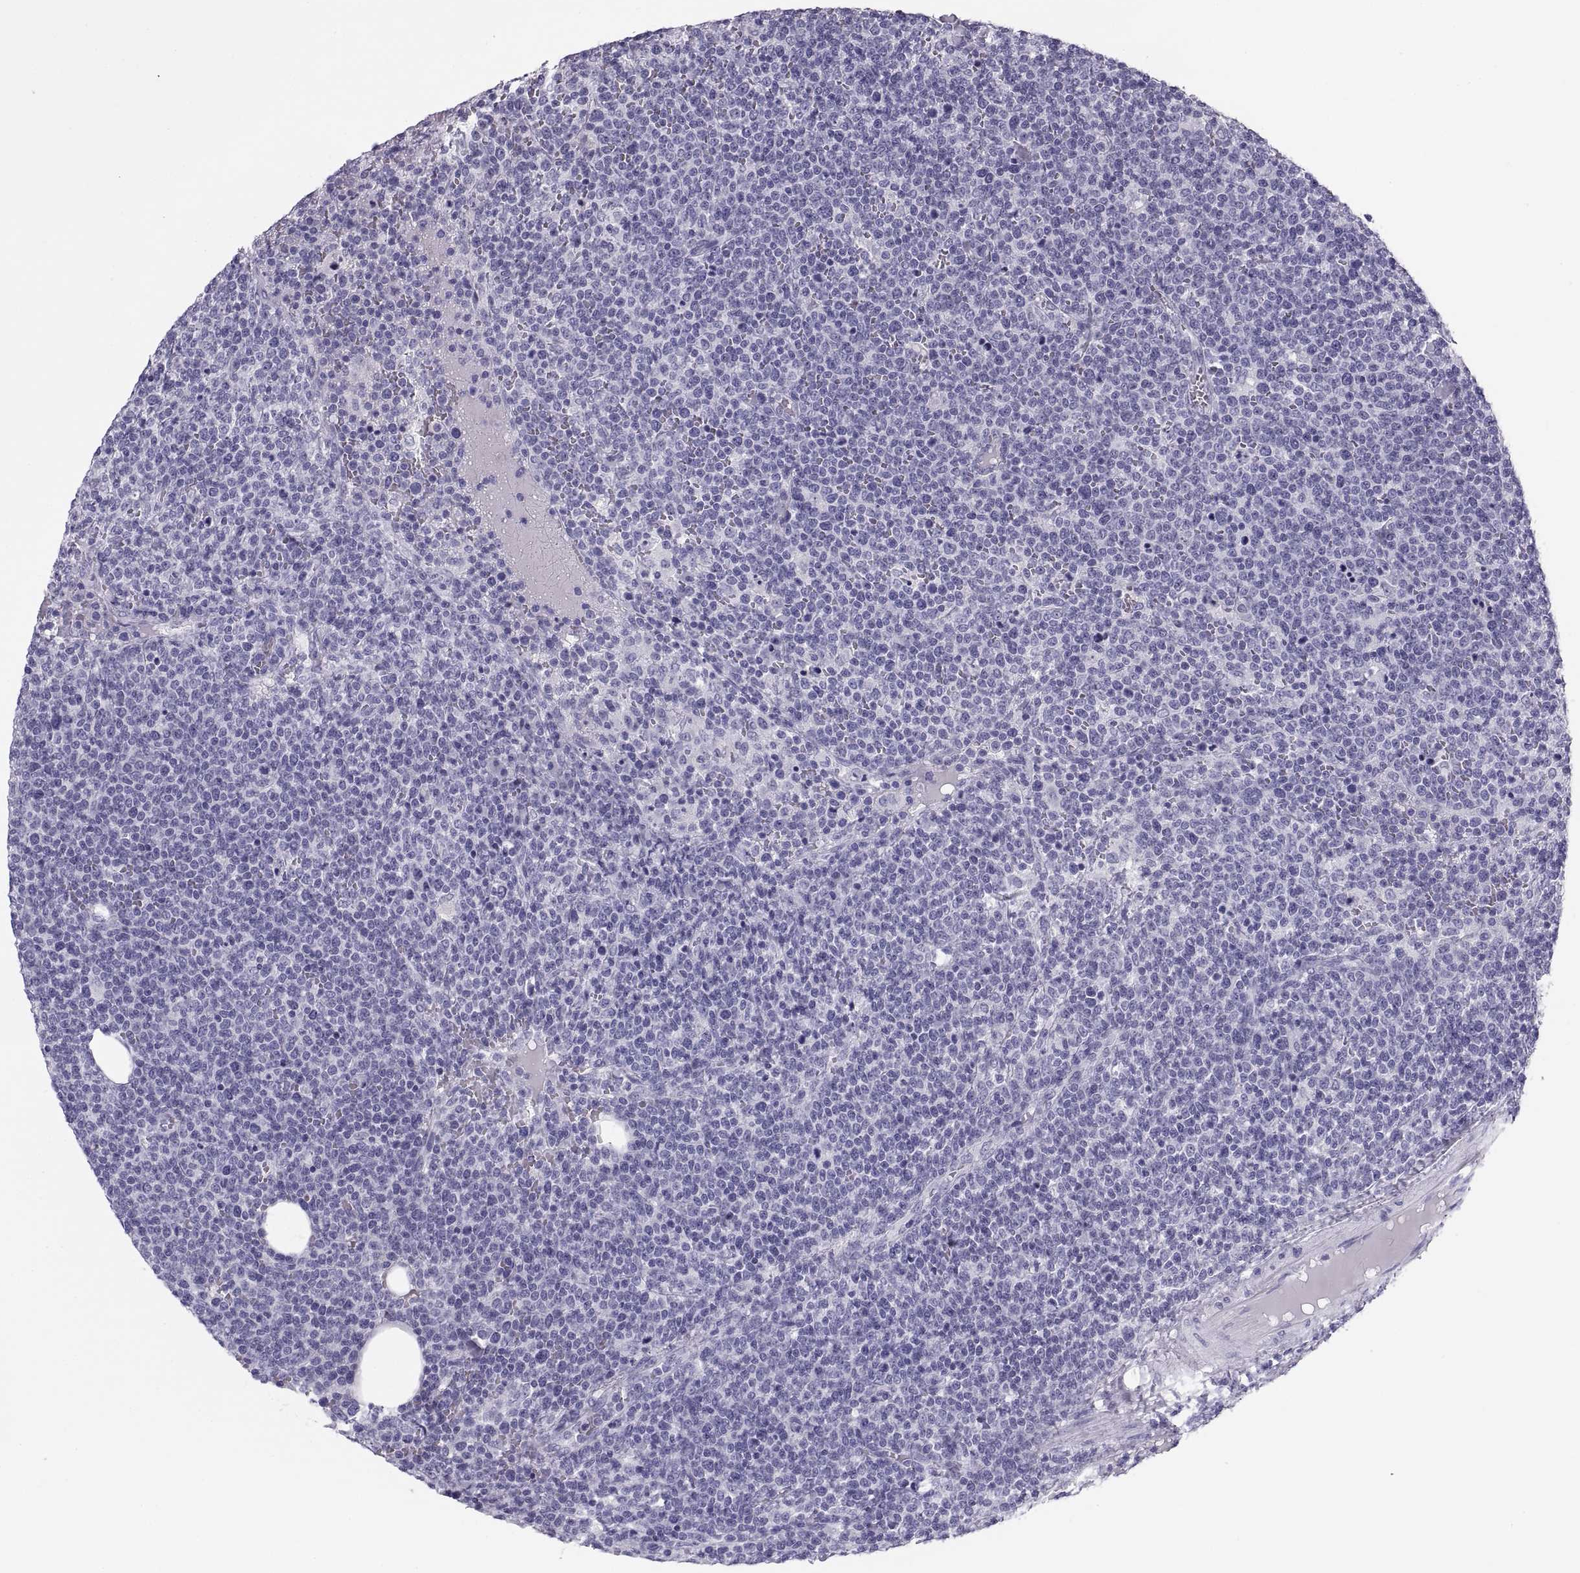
{"staining": {"intensity": "negative", "quantity": "none", "location": "none"}, "tissue": "lymphoma", "cell_type": "Tumor cells", "image_type": "cancer", "snomed": [{"axis": "morphology", "description": "Malignant lymphoma, non-Hodgkin's type, High grade"}, {"axis": "topography", "description": "Lymph node"}], "caption": "Lymphoma stained for a protein using IHC reveals no positivity tumor cells.", "gene": "PAX2", "patient": {"sex": "male", "age": 61}}